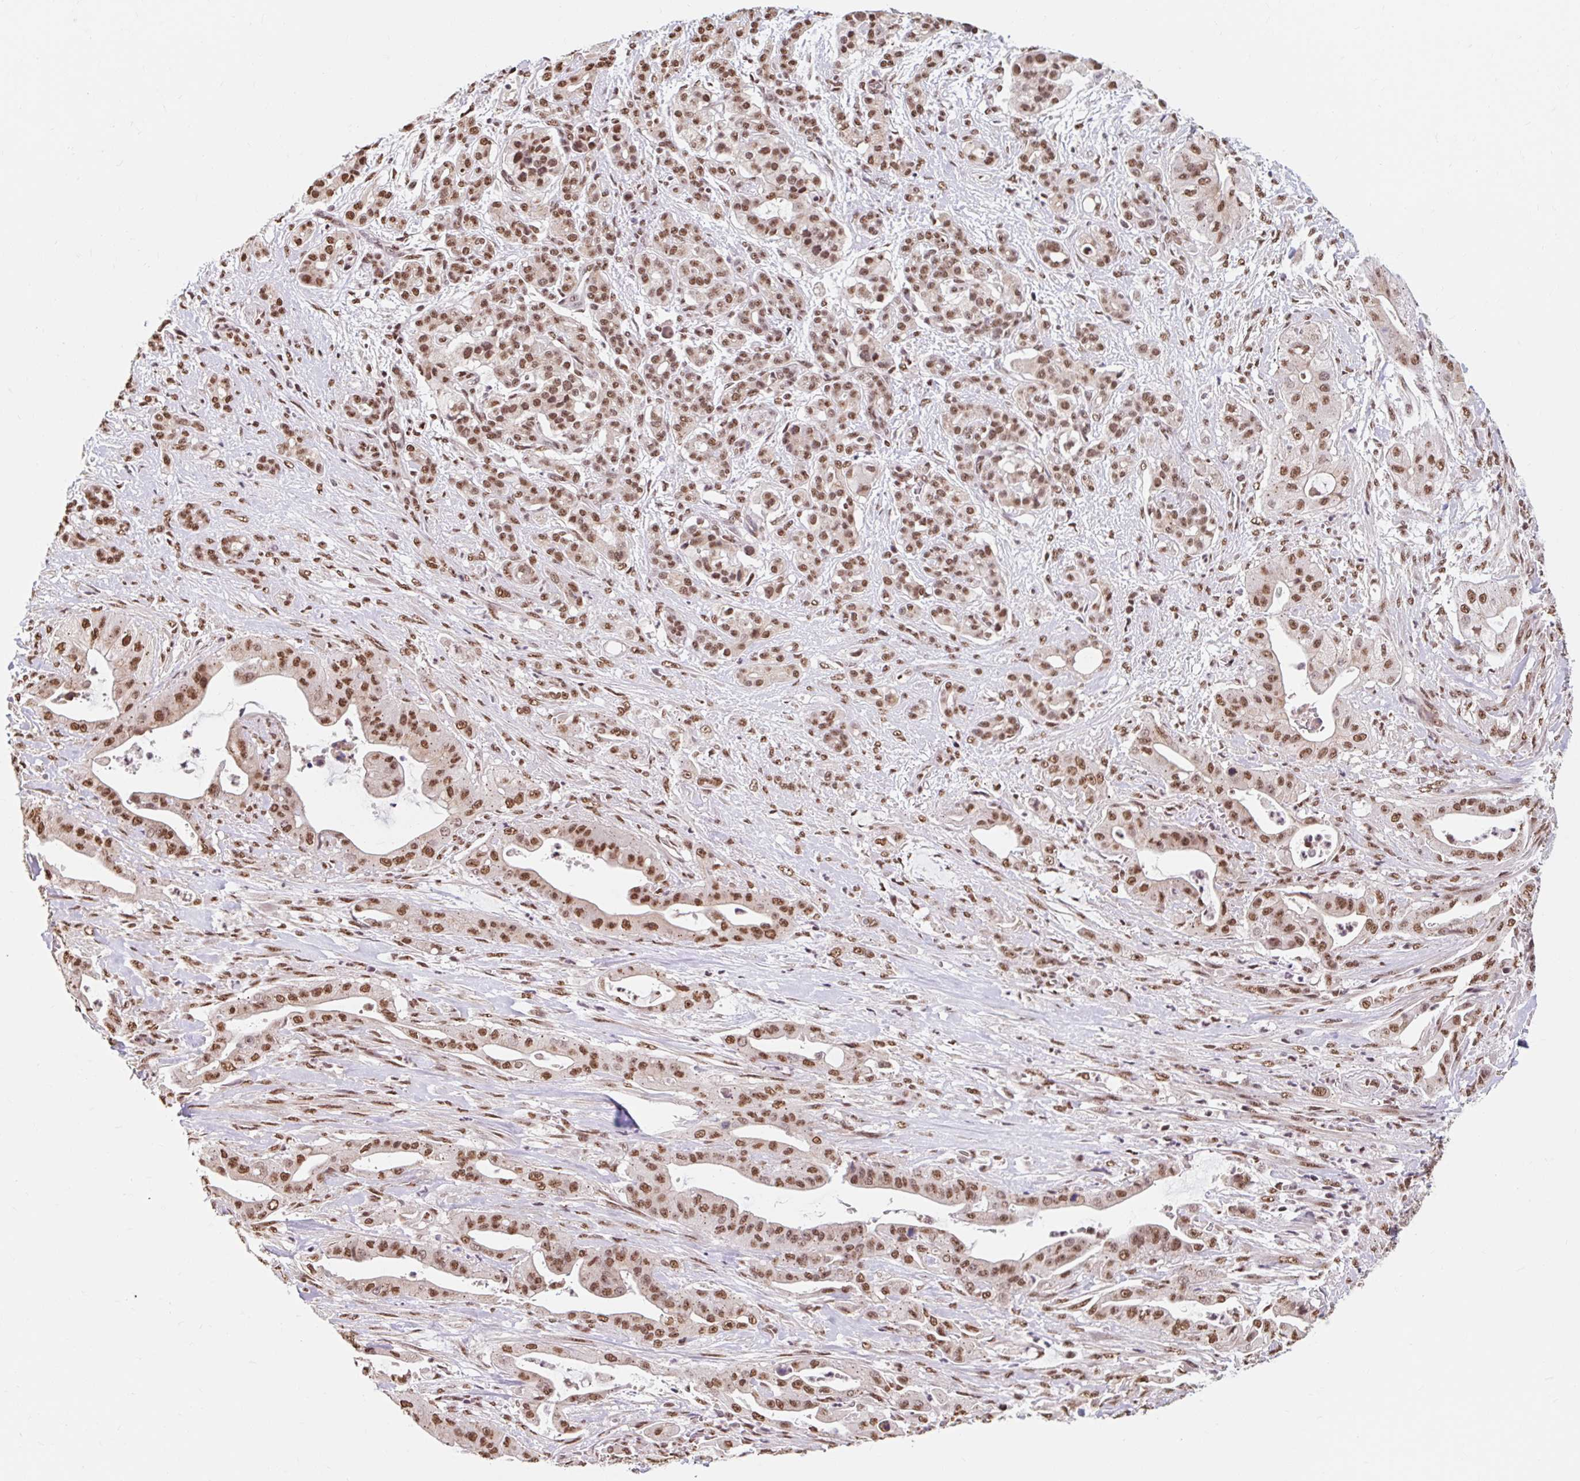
{"staining": {"intensity": "moderate", "quantity": ">75%", "location": "nuclear"}, "tissue": "pancreatic cancer", "cell_type": "Tumor cells", "image_type": "cancer", "snomed": [{"axis": "morphology", "description": "Adenocarcinoma, NOS"}, {"axis": "topography", "description": "Pancreas"}], "caption": "Pancreatic cancer tissue demonstrates moderate nuclear positivity in approximately >75% of tumor cells, visualized by immunohistochemistry.", "gene": "BICRA", "patient": {"sex": "male", "age": 57}}